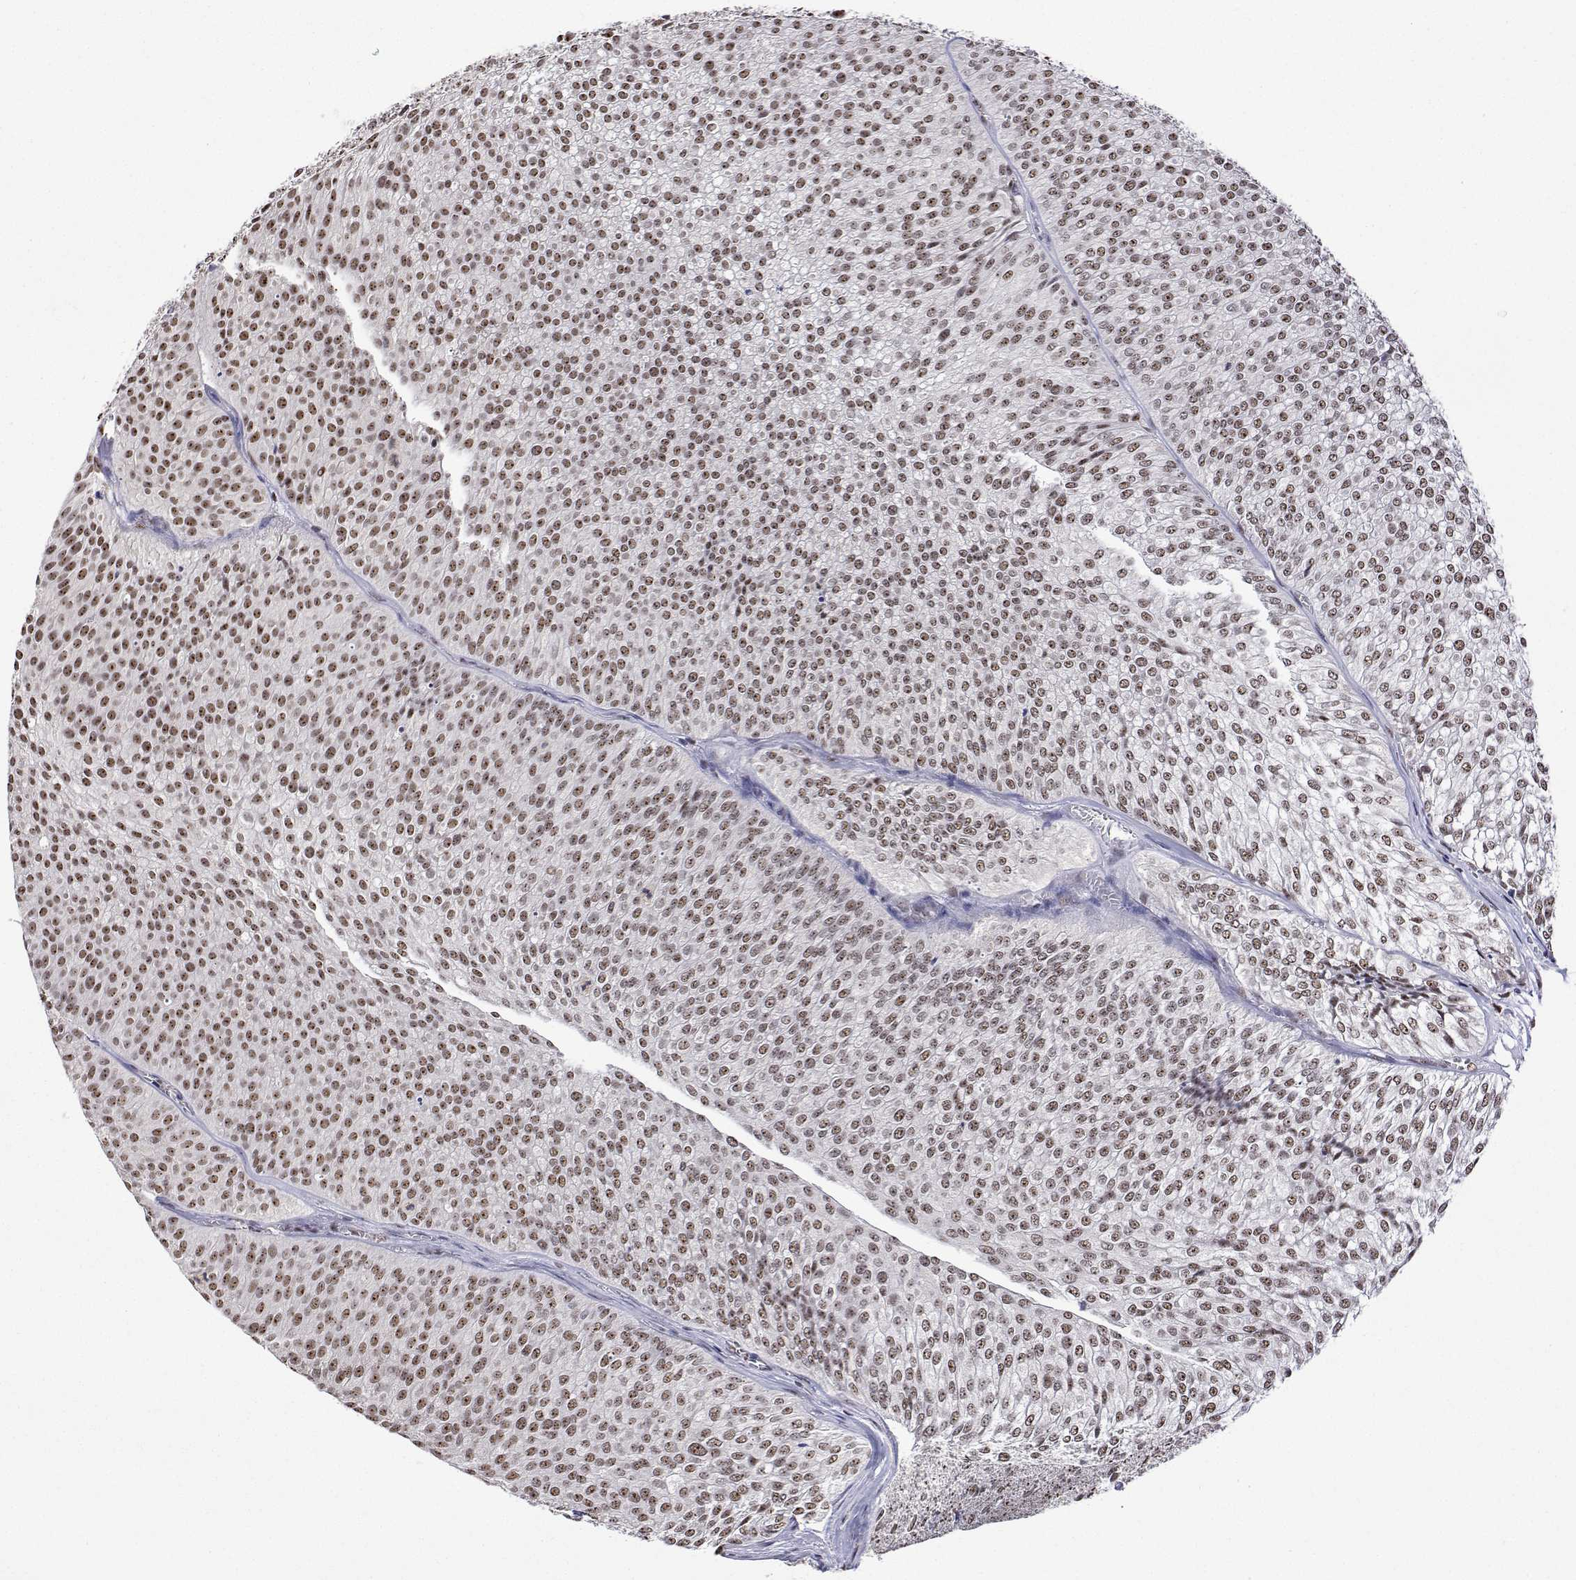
{"staining": {"intensity": "moderate", "quantity": ">75%", "location": "nuclear"}, "tissue": "urothelial cancer", "cell_type": "Tumor cells", "image_type": "cancer", "snomed": [{"axis": "morphology", "description": "Urothelial carcinoma, Low grade"}, {"axis": "topography", "description": "Urinary bladder"}], "caption": "Immunohistochemical staining of human urothelial cancer demonstrates medium levels of moderate nuclear staining in approximately >75% of tumor cells.", "gene": "ADAR", "patient": {"sex": "male", "age": 91}}